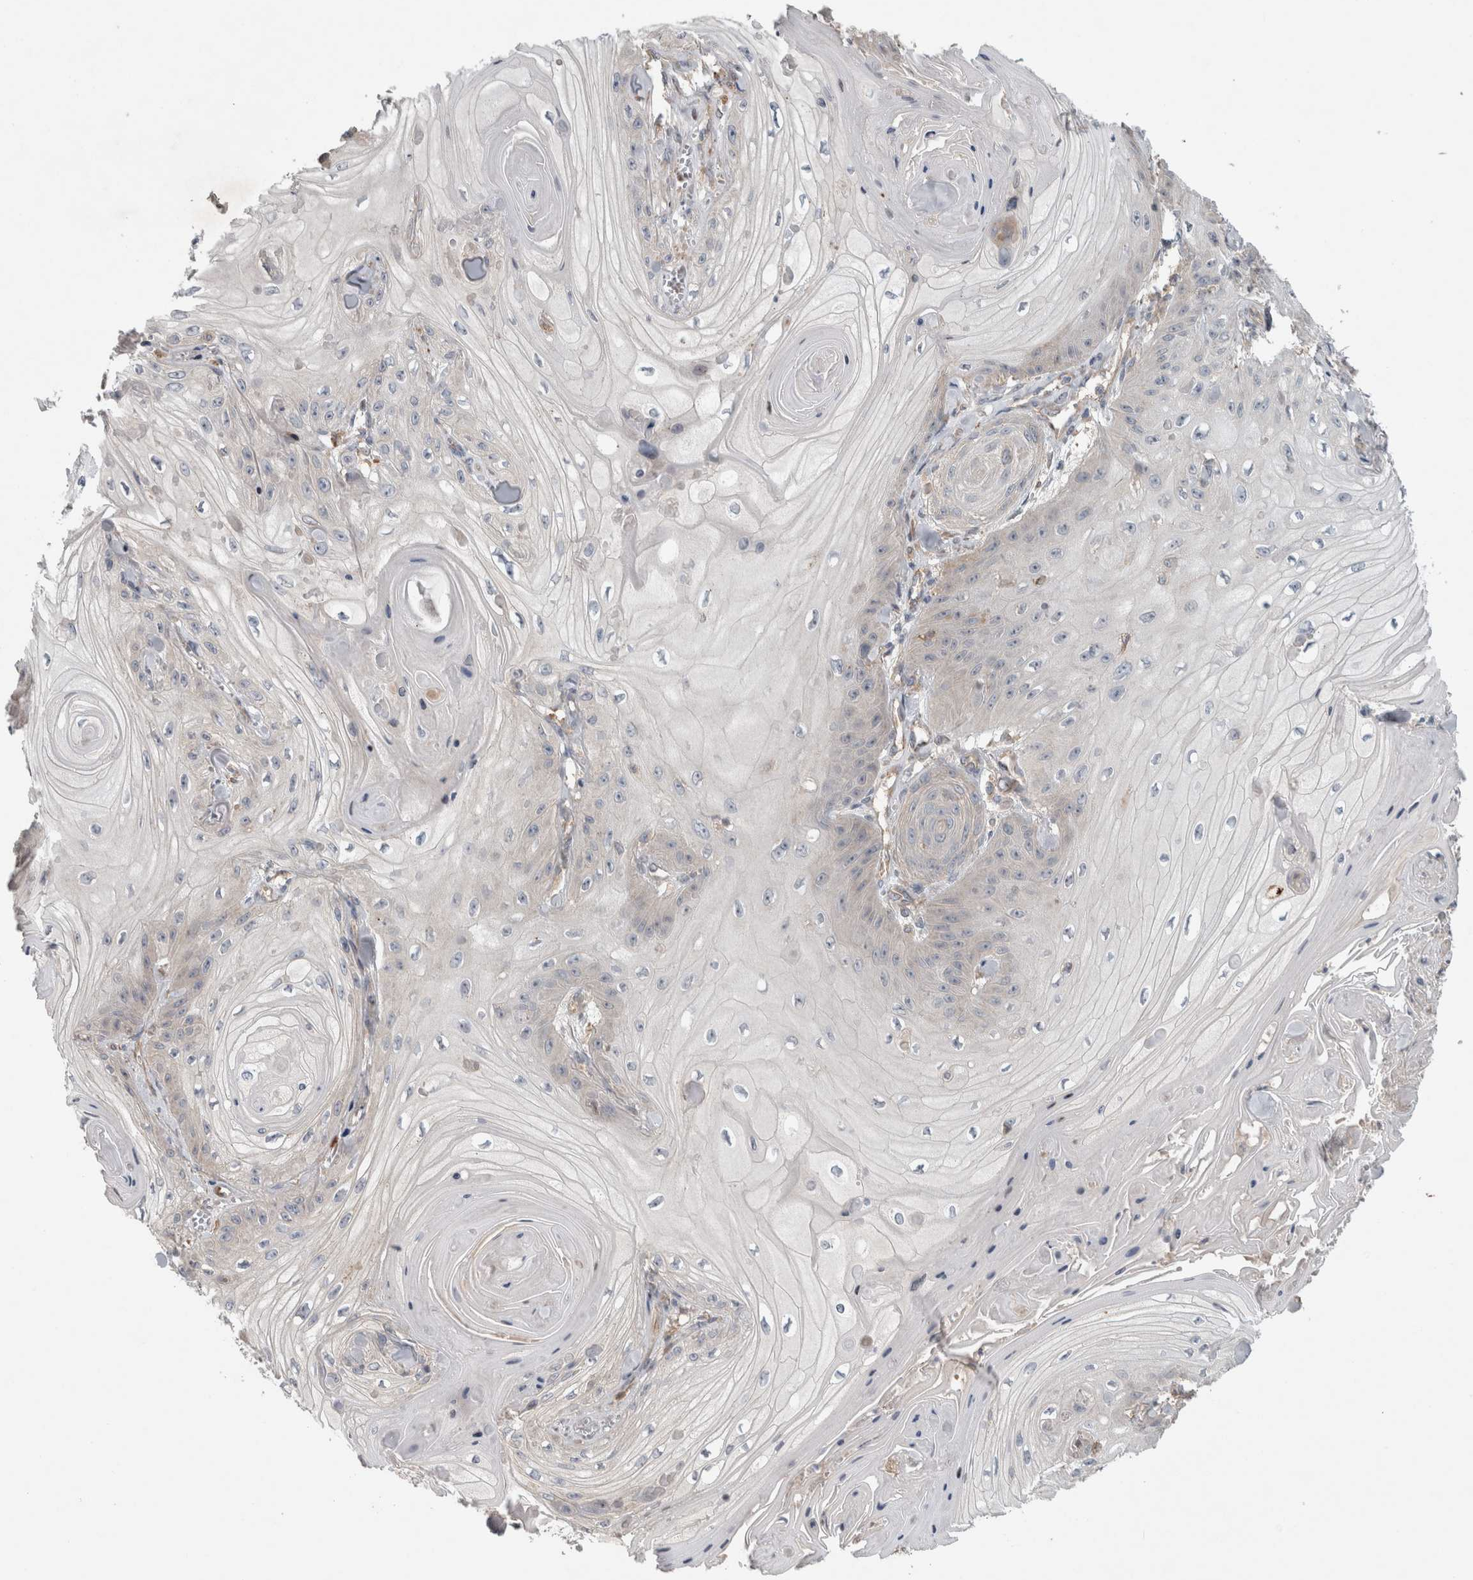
{"staining": {"intensity": "negative", "quantity": "none", "location": "none"}, "tissue": "skin cancer", "cell_type": "Tumor cells", "image_type": "cancer", "snomed": [{"axis": "morphology", "description": "Squamous cell carcinoma, NOS"}, {"axis": "topography", "description": "Skin"}], "caption": "The image displays no significant positivity in tumor cells of skin cancer (squamous cell carcinoma).", "gene": "TARBP1", "patient": {"sex": "male", "age": 74}}